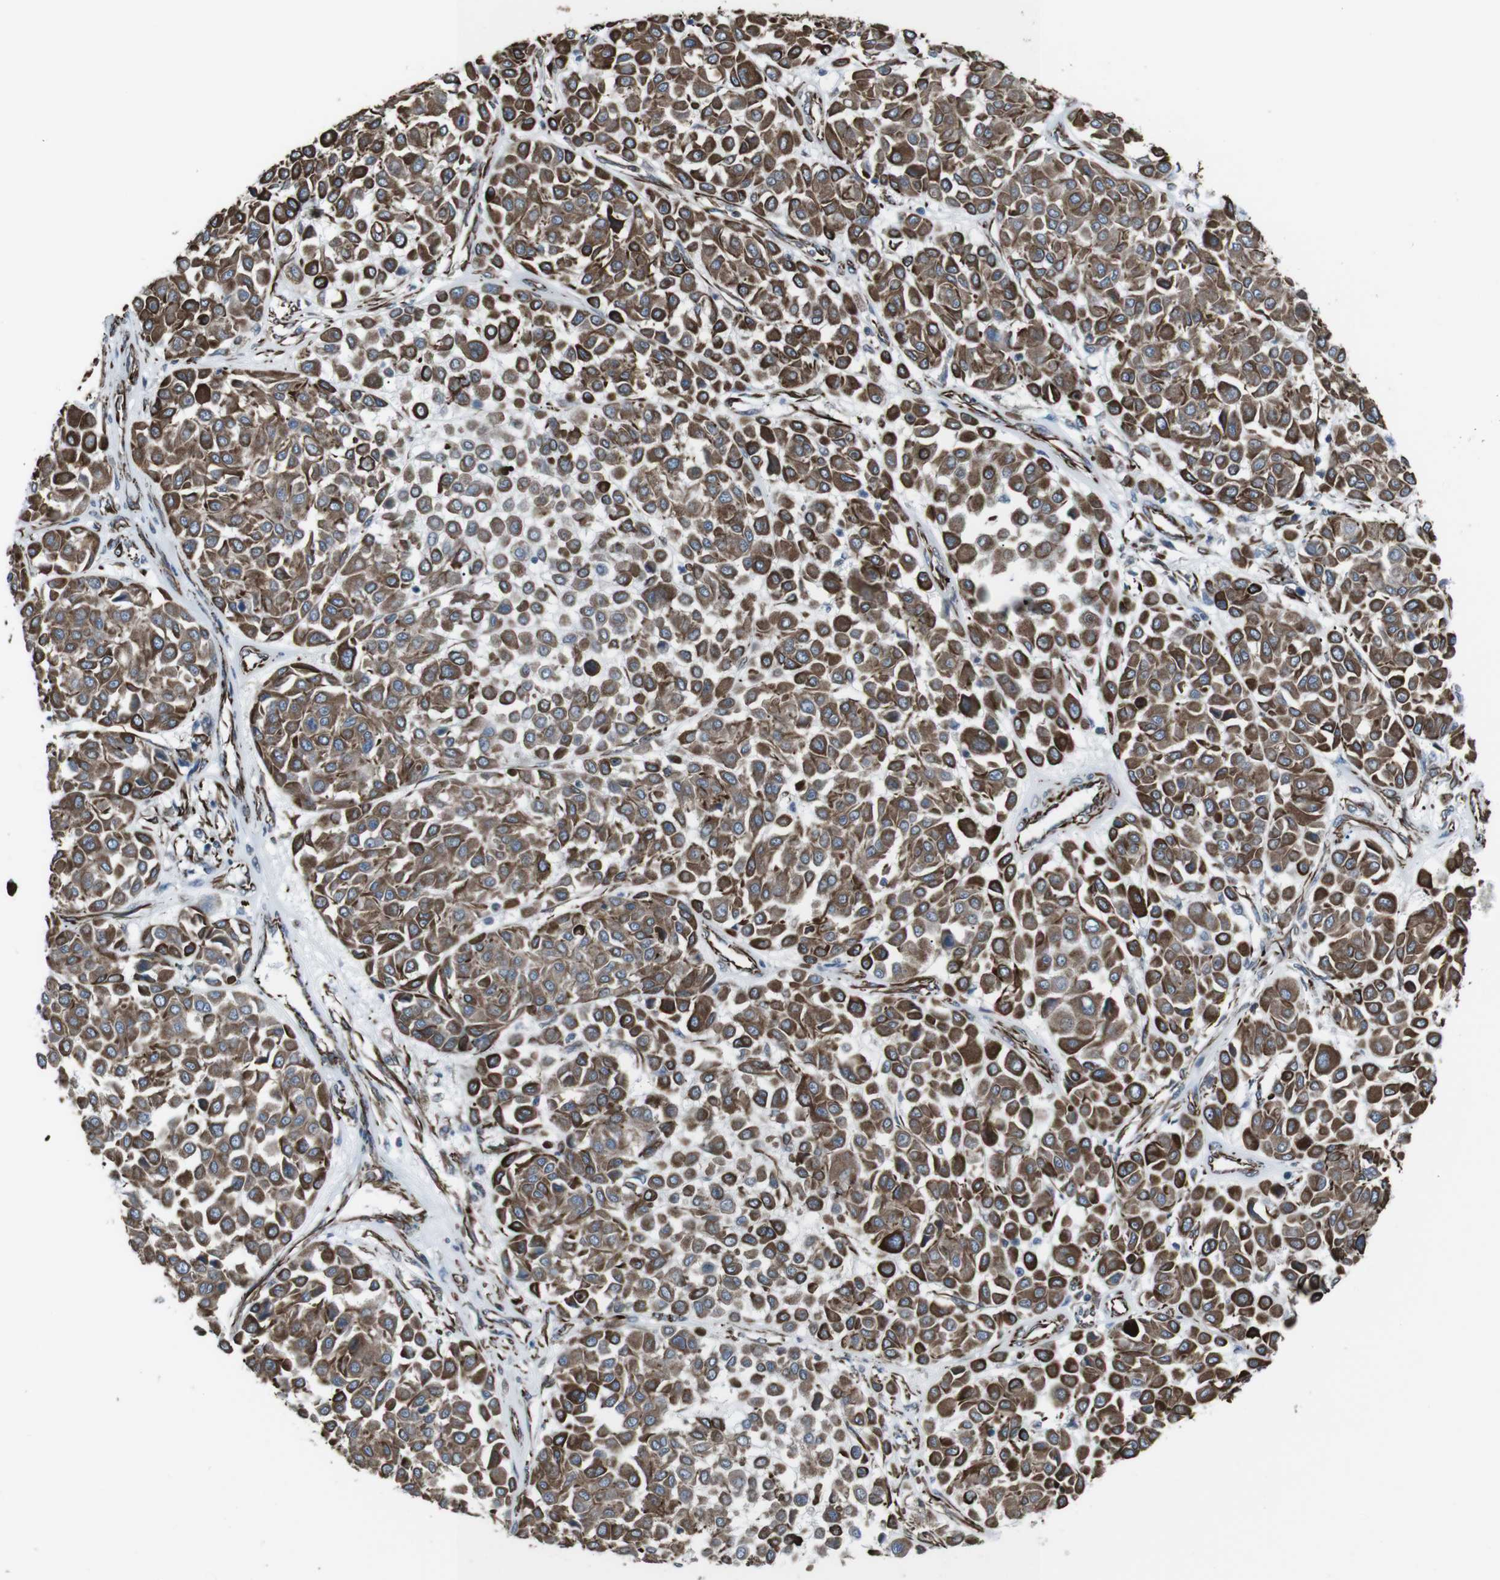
{"staining": {"intensity": "moderate", "quantity": ">75%", "location": "cytoplasmic/membranous"}, "tissue": "melanoma", "cell_type": "Tumor cells", "image_type": "cancer", "snomed": [{"axis": "morphology", "description": "Malignant melanoma, Metastatic site"}, {"axis": "topography", "description": "Soft tissue"}], "caption": "The micrograph reveals staining of melanoma, revealing moderate cytoplasmic/membranous protein expression (brown color) within tumor cells.", "gene": "ZDHHC6", "patient": {"sex": "male", "age": 41}}